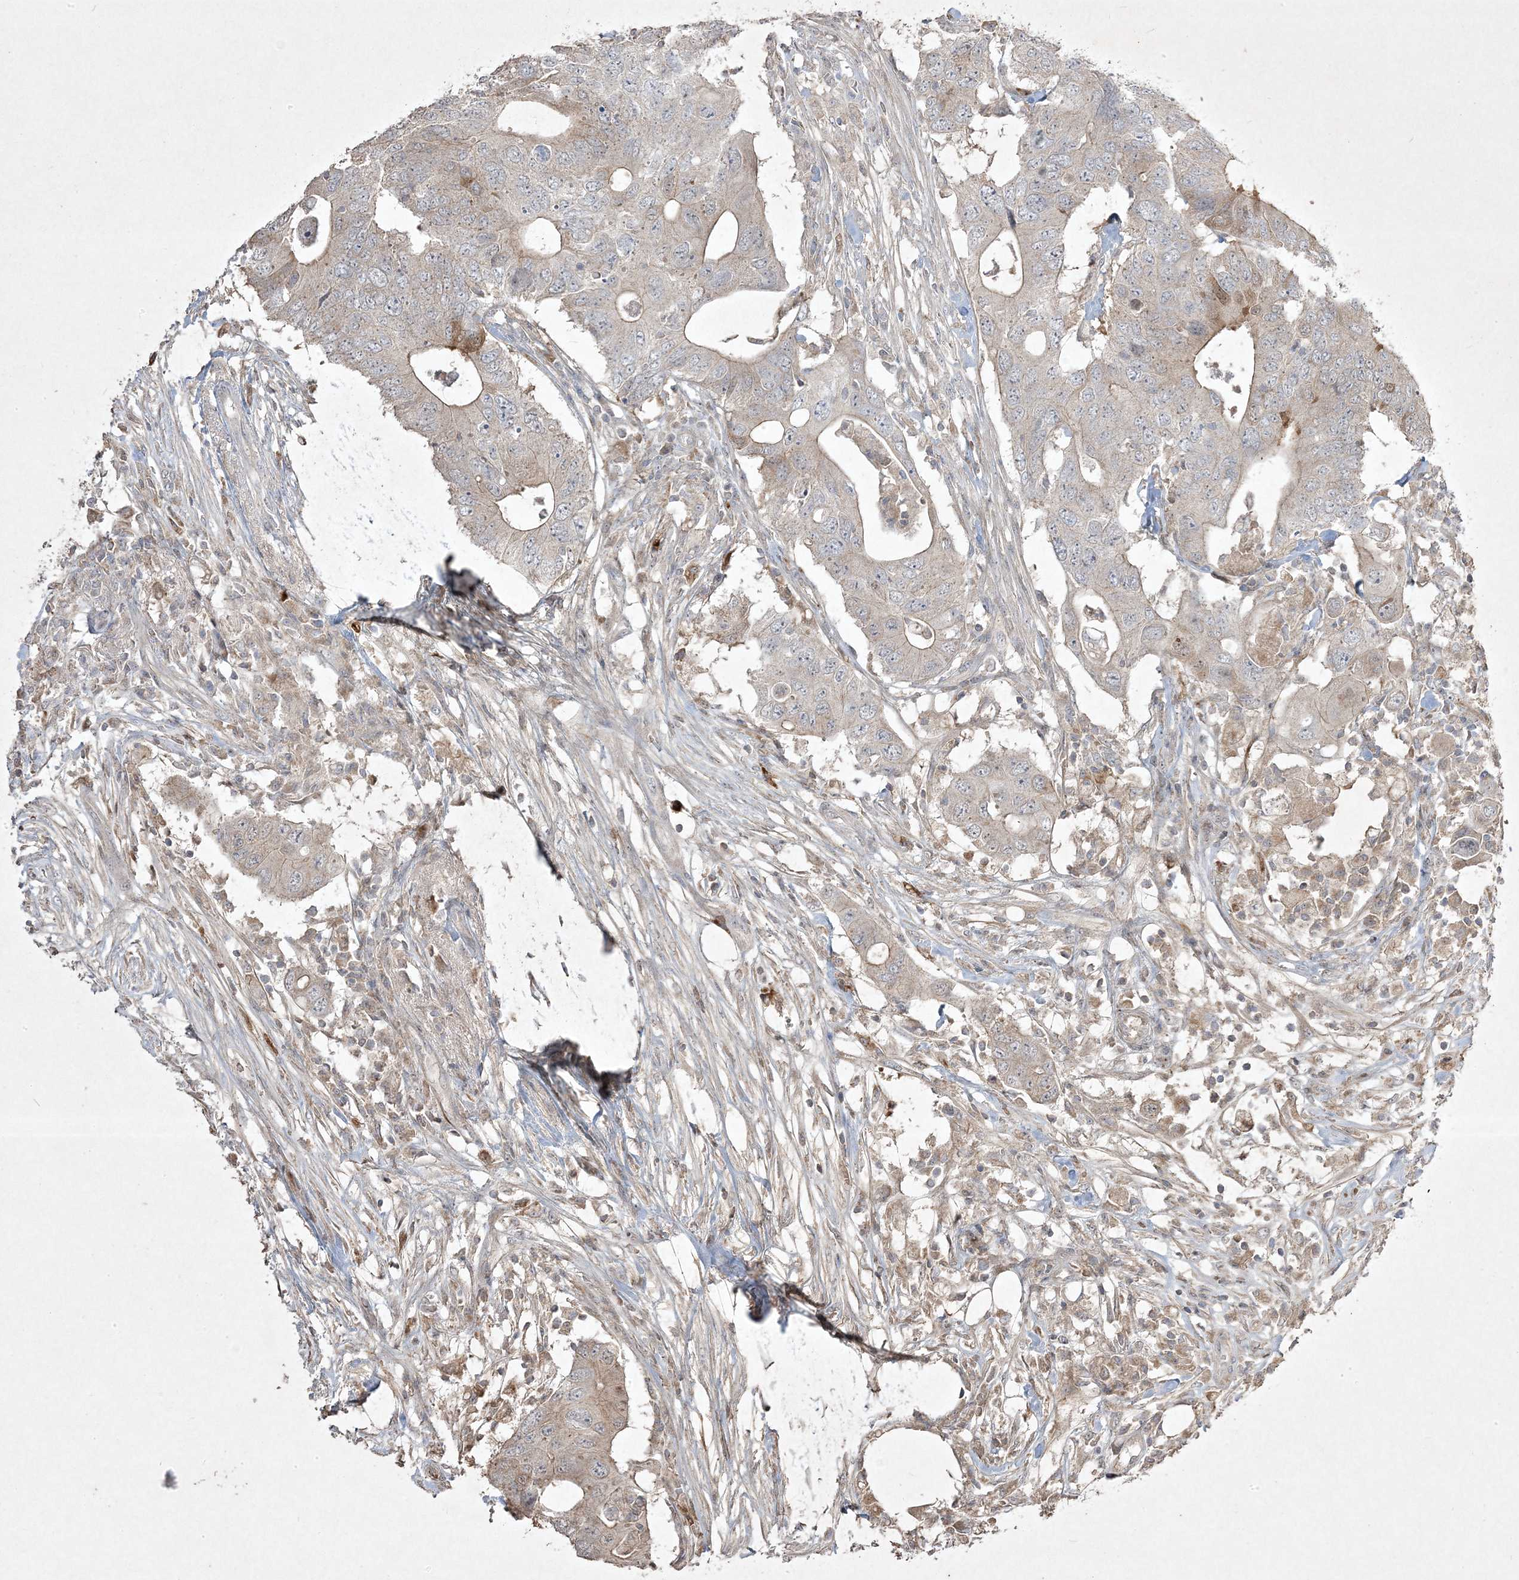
{"staining": {"intensity": "moderate", "quantity": "<25%", "location": "cytoplasmic/membranous"}, "tissue": "colorectal cancer", "cell_type": "Tumor cells", "image_type": "cancer", "snomed": [{"axis": "morphology", "description": "Adenocarcinoma, NOS"}, {"axis": "topography", "description": "Colon"}], "caption": "Moderate cytoplasmic/membranous protein expression is identified in approximately <25% of tumor cells in adenocarcinoma (colorectal). (brown staining indicates protein expression, while blue staining denotes nuclei).", "gene": "RGL4", "patient": {"sex": "male", "age": 71}}